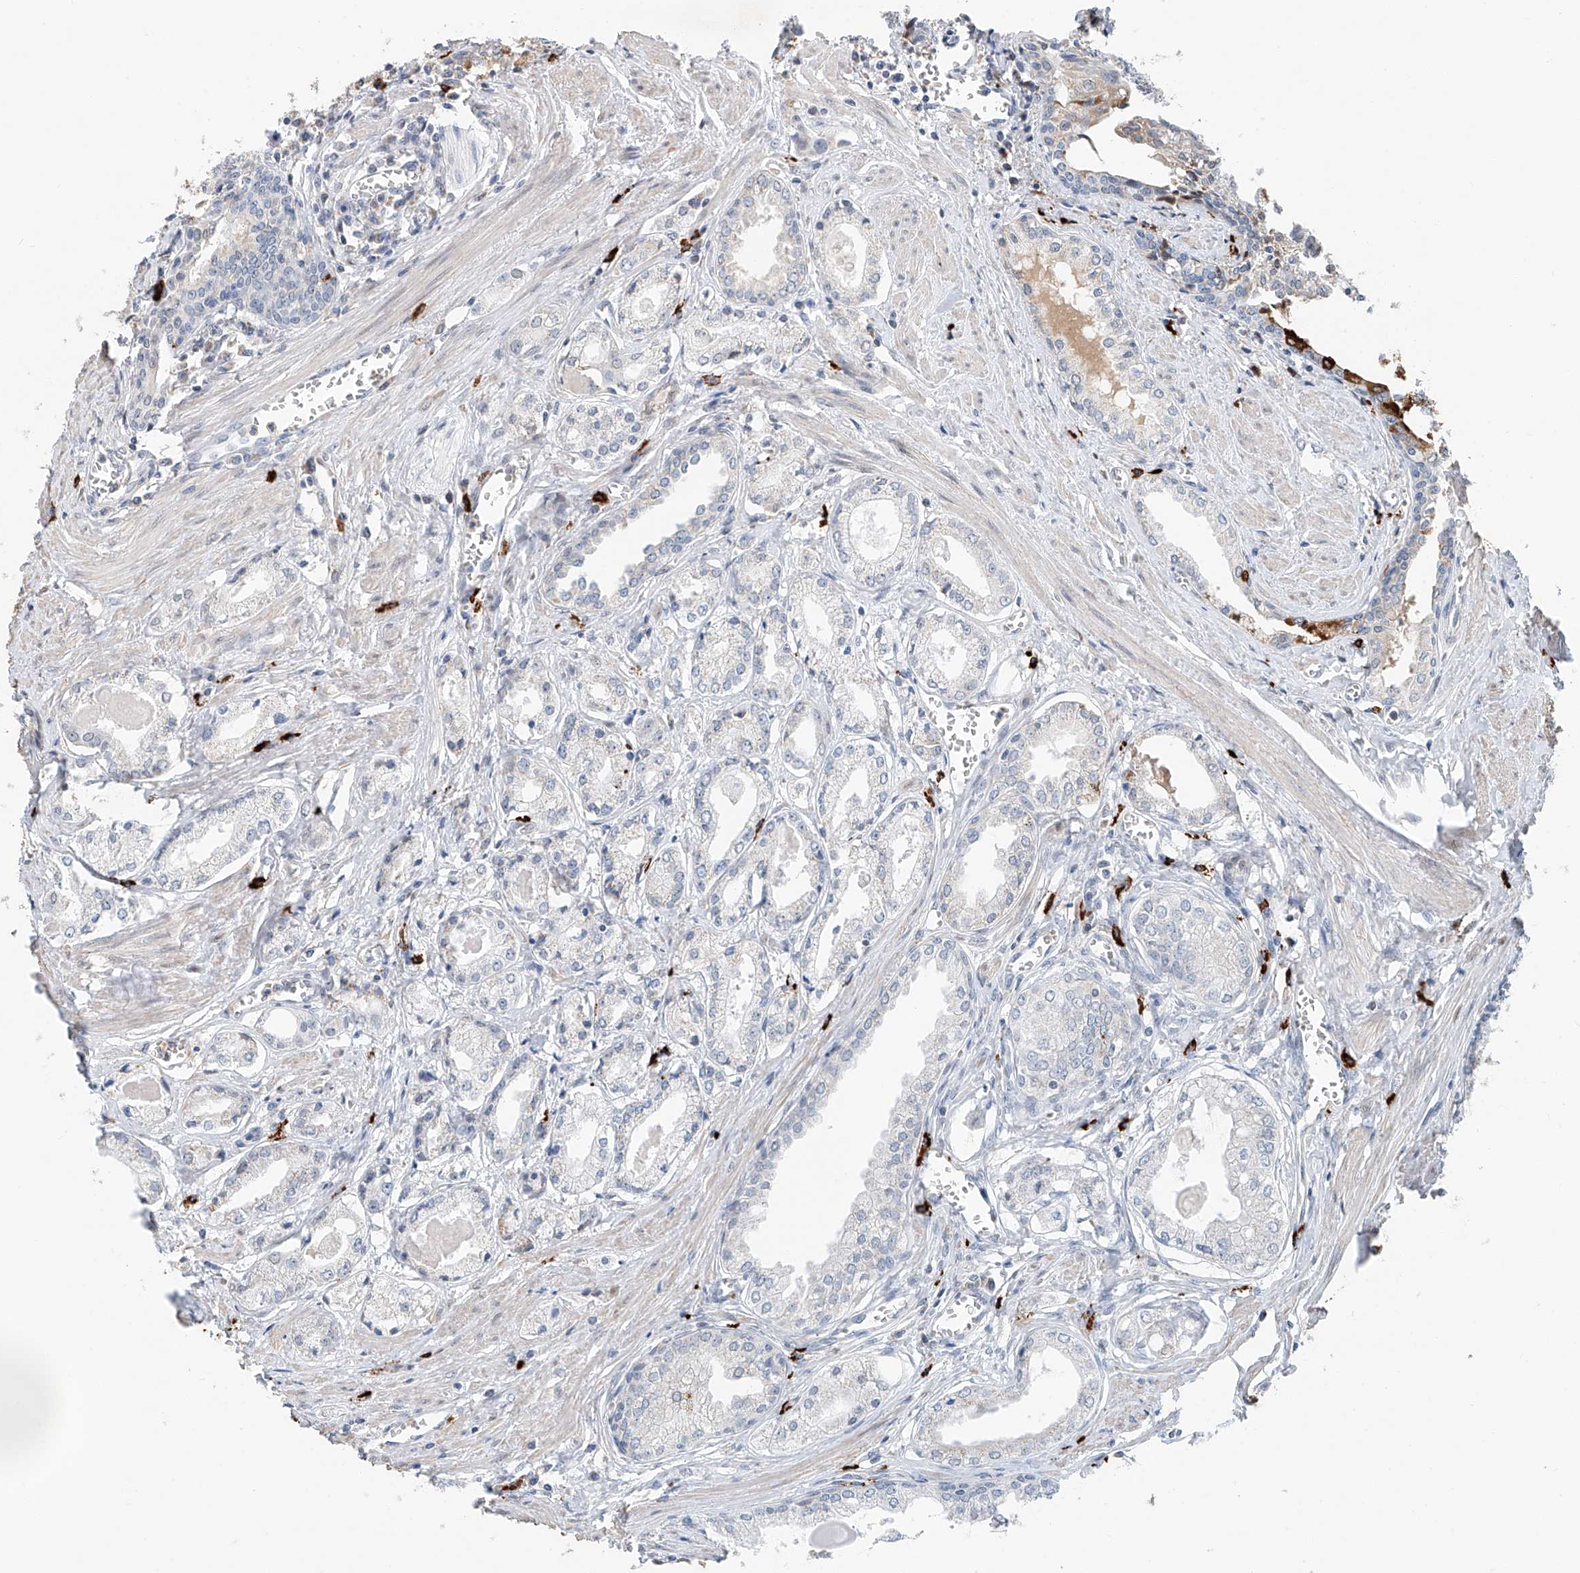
{"staining": {"intensity": "negative", "quantity": "none", "location": "none"}, "tissue": "prostate cancer", "cell_type": "Tumor cells", "image_type": "cancer", "snomed": [{"axis": "morphology", "description": "Adenocarcinoma, Low grade"}, {"axis": "topography", "description": "Prostate"}], "caption": "The histopathology image exhibits no staining of tumor cells in prostate cancer.", "gene": "KLF15", "patient": {"sex": "male", "age": 60}}